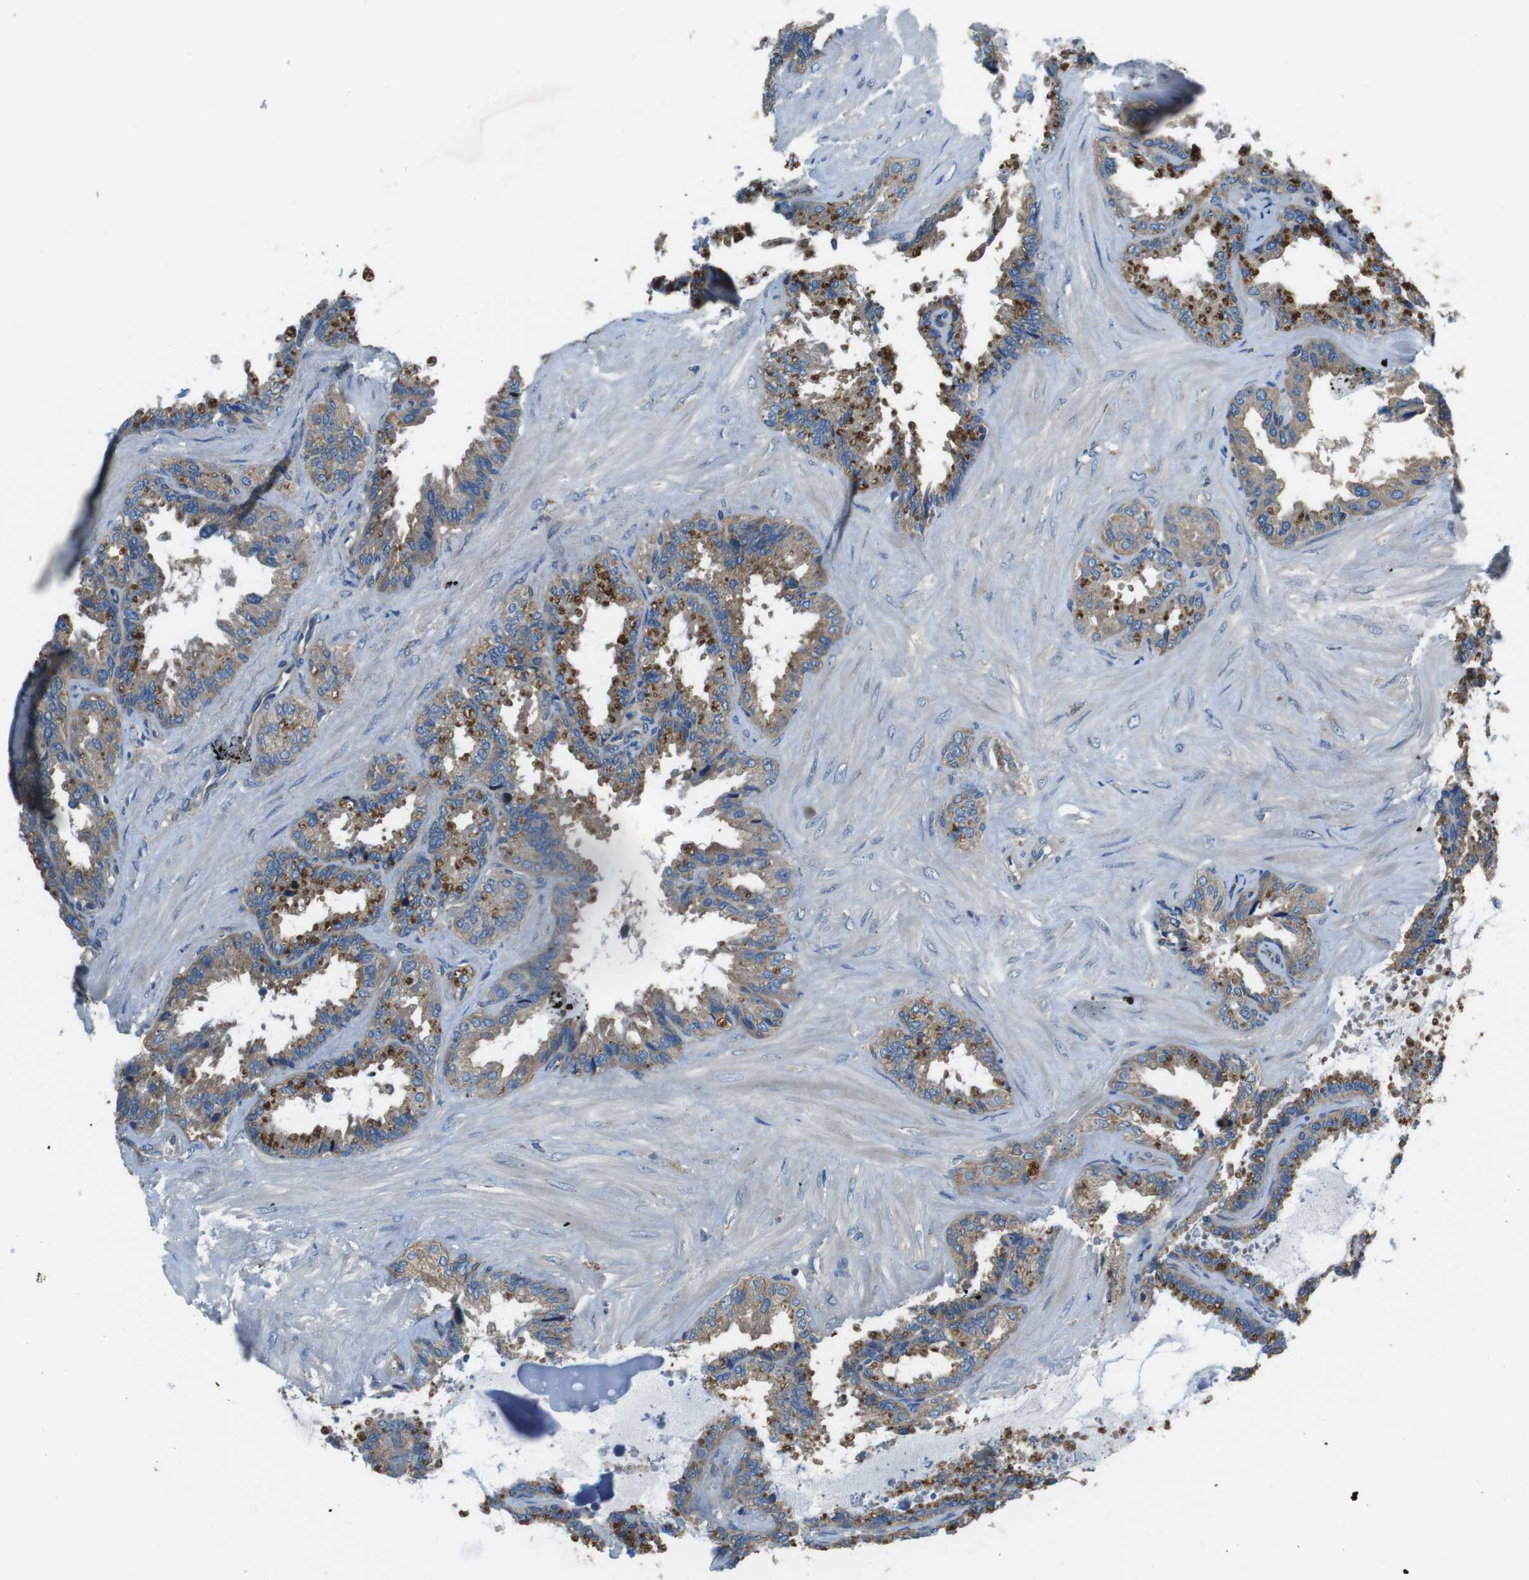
{"staining": {"intensity": "moderate", "quantity": "25%-75%", "location": "cytoplasmic/membranous"}, "tissue": "seminal vesicle", "cell_type": "Glandular cells", "image_type": "normal", "snomed": [{"axis": "morphology", "description": "Normal tissue, NOS"}, {"axis": "topography", "description": "Seminal veicle"}], "caption": "Seminal vesicle stained with IHC exhibits moderate cytoplasmic/membranous expression in about 25%-75% of glandular cells.", "gene": "DENND4C", "patient": {"sex": "male", "age": 46}}